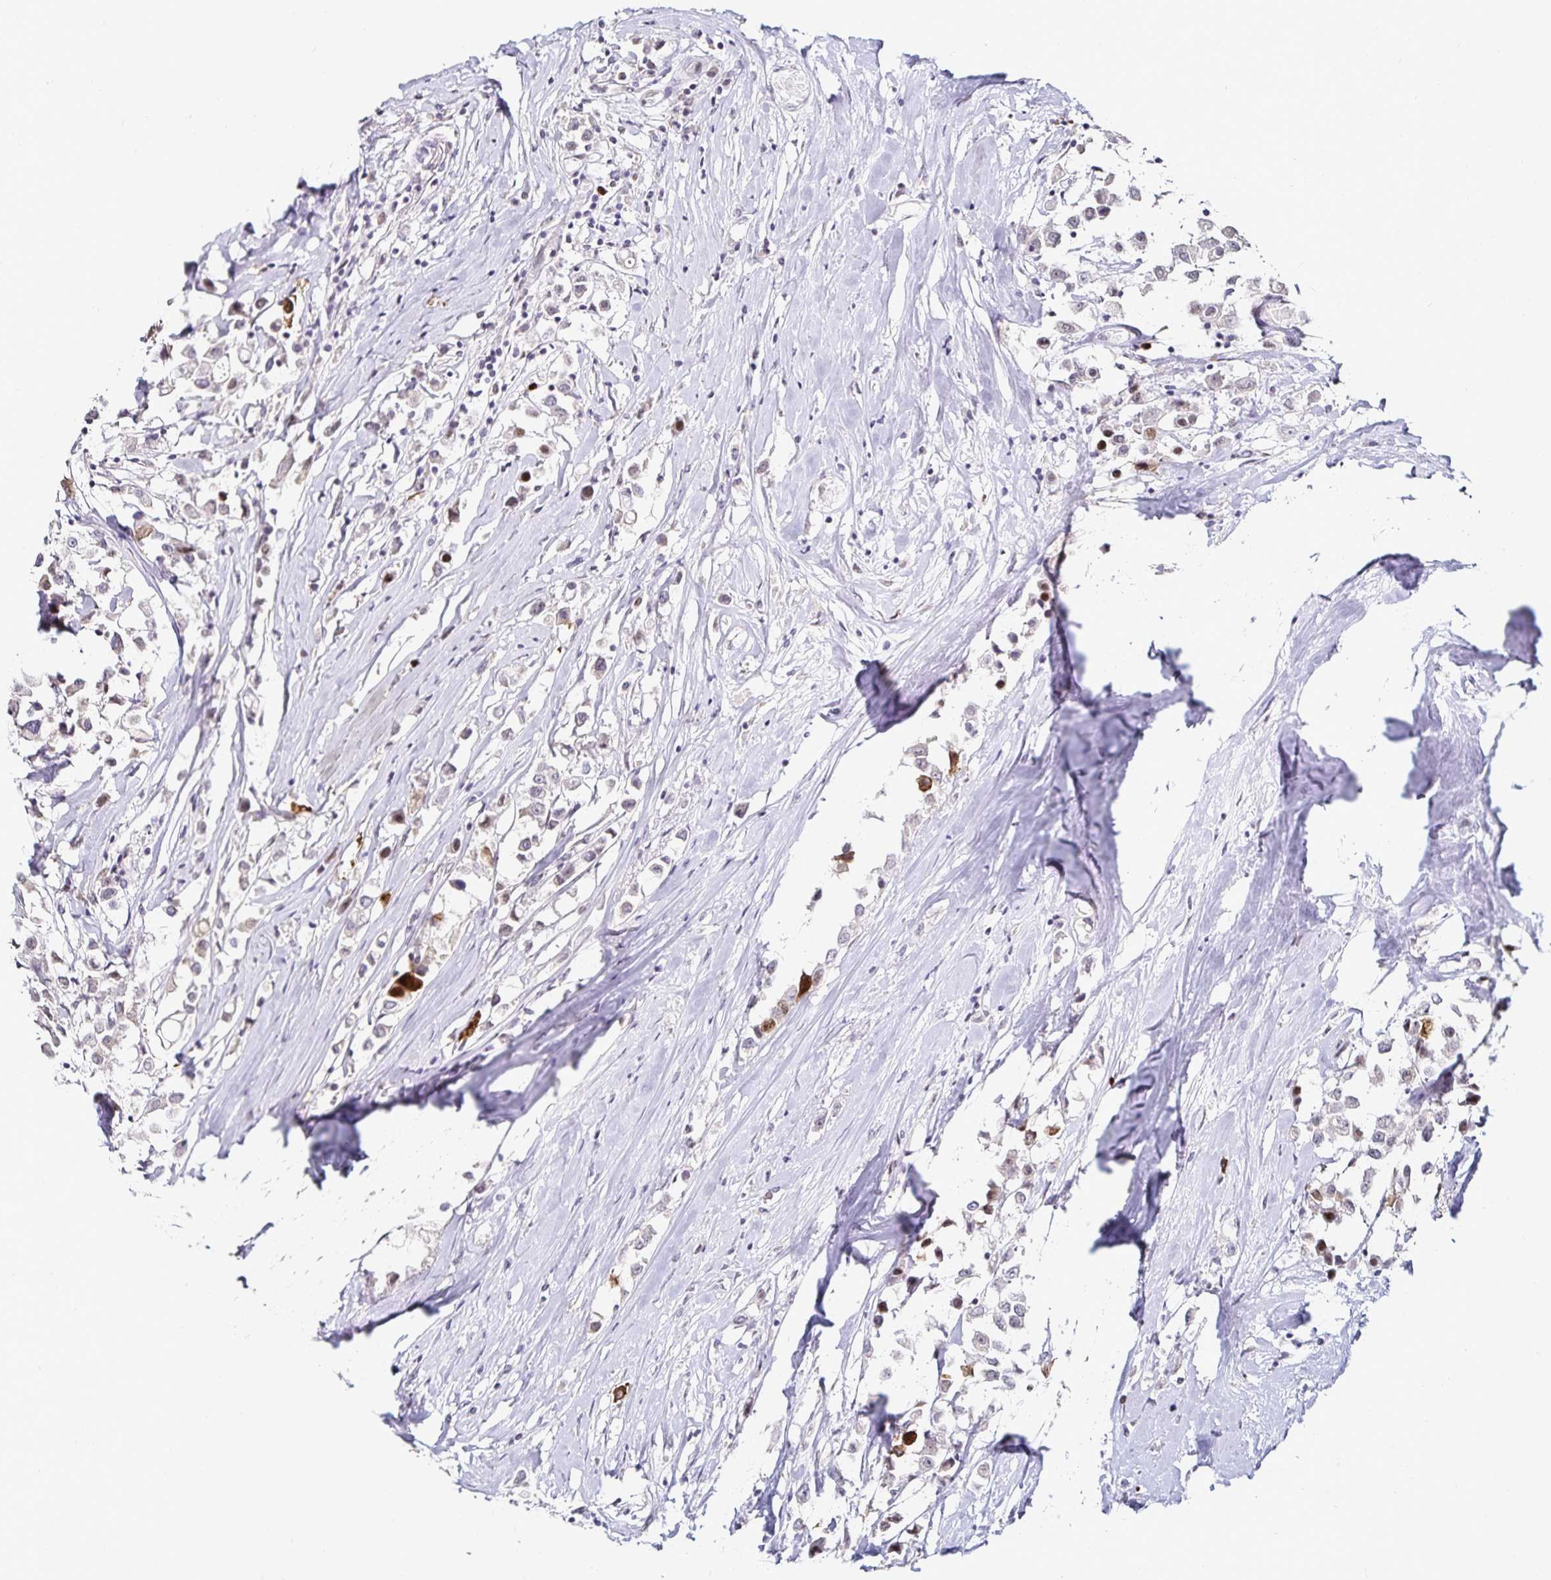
{"staining": {"intensity": "strong", "quantity": "<25%", "location": "nuclear"}, "tissue": "breast cancer", "cell_type": "Tumor cells", "image_type": "cancer", "snomed": [{"axis": "morphology", "description": "Duct carcinoma"}, {"axis": "topography", "description": "Breast"}], "caption": "Approximately <25% of tumor cells in human breast cancer (invasive ductal carcinoma) display strong nuclear protein positivity as visualized by brown immunohistochemical staining.", "gene": "ANLN", "patient": {"sex": "female", "age": 61}}